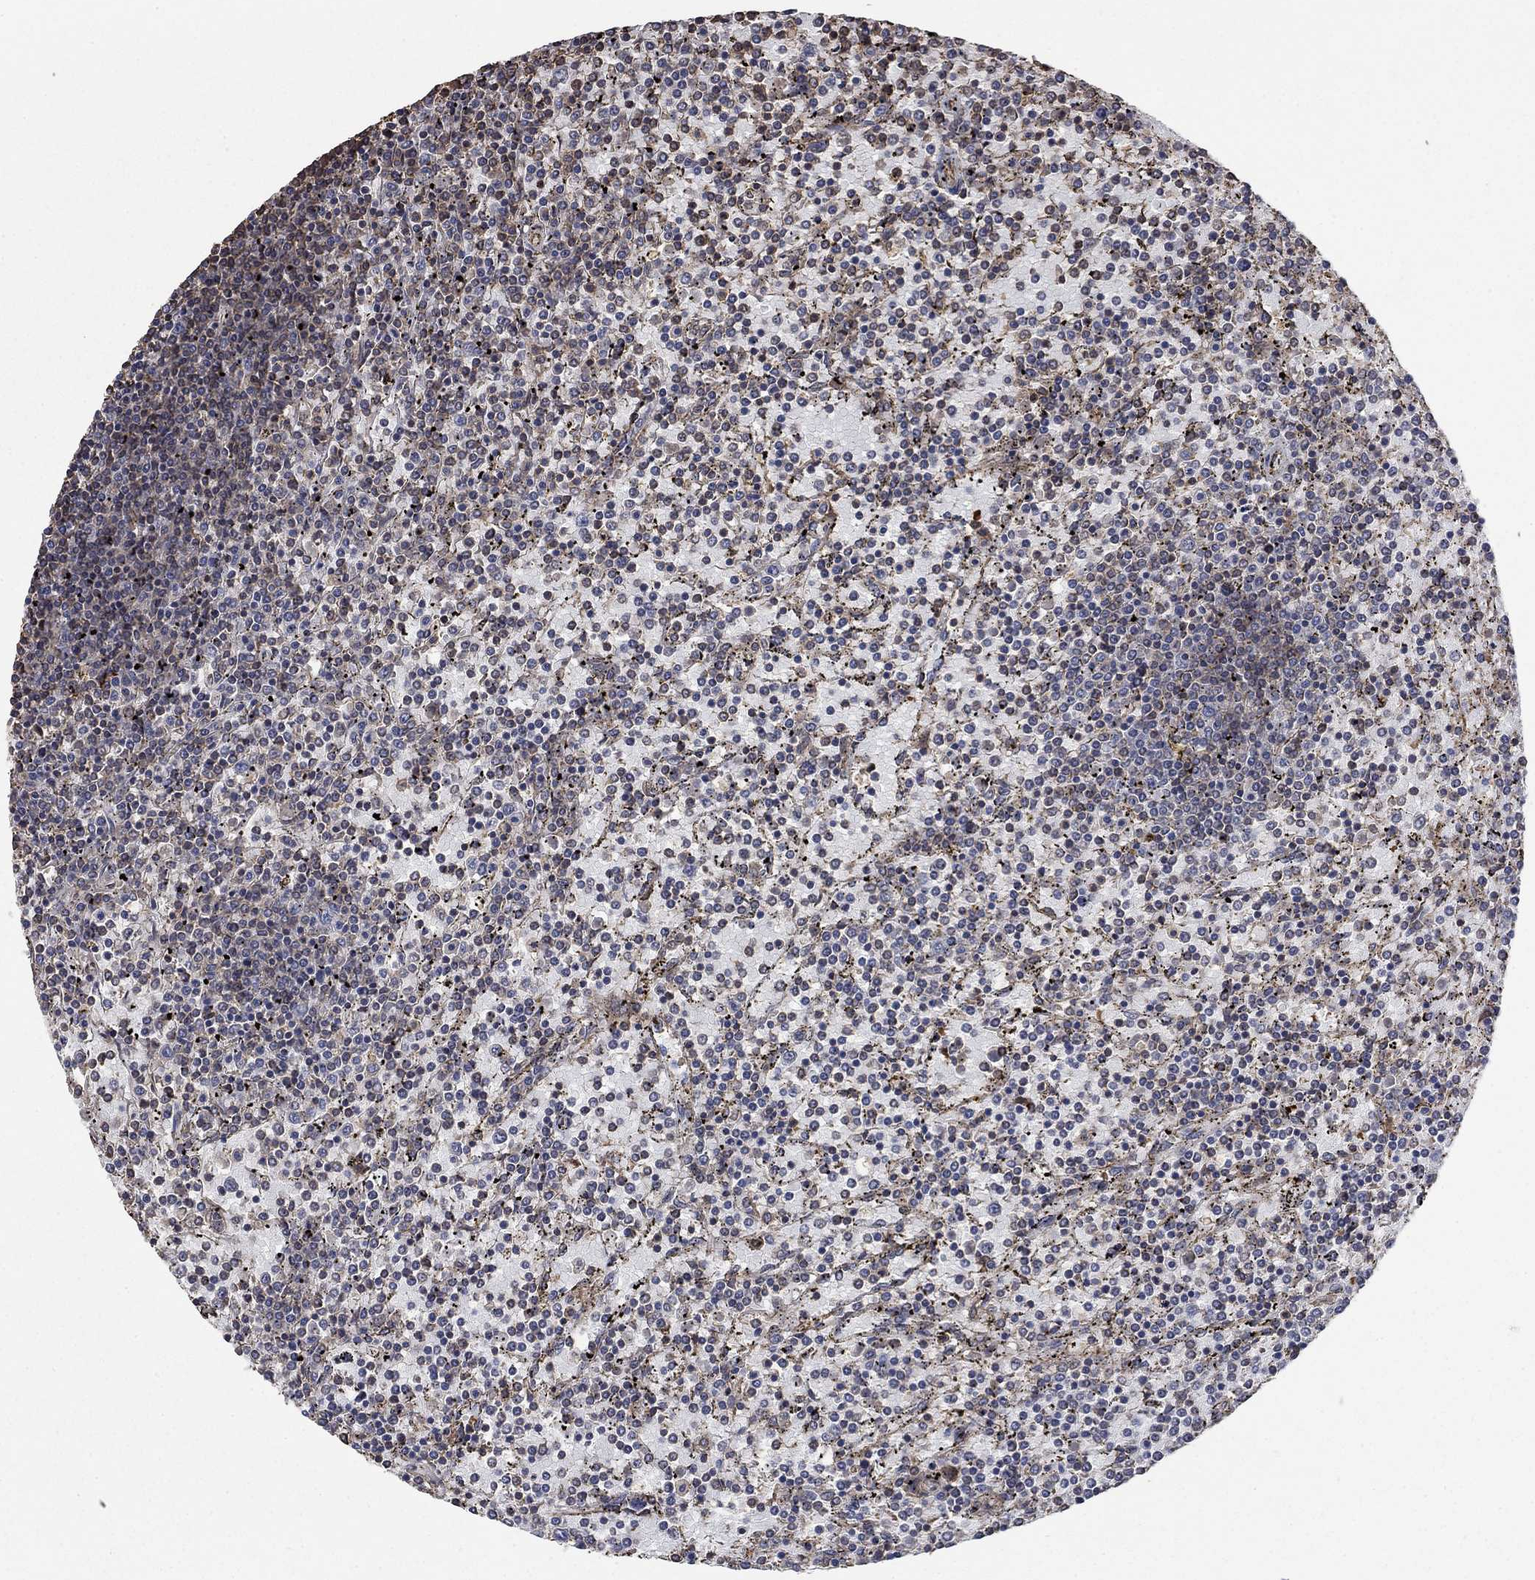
{"staining": {"intensity": "negative", "quantity": "none", "location": "none"}, "tissue": "lymphoma", "cell_type": "Tumor cells", "image_type": "cancer", "snomed": [{"axis": "morphology", "description": "Malignant lymphoma, non-Hodgkin's type, Low grade"}, {"axis": "topography", "description": "Spleen"}], "caption": "The immunohistochemistry image has no significant positivity in tumor cells of lymphoma tissue.", "gene": "PDE3A", "patient": {"sex": "female", "age": 77}}